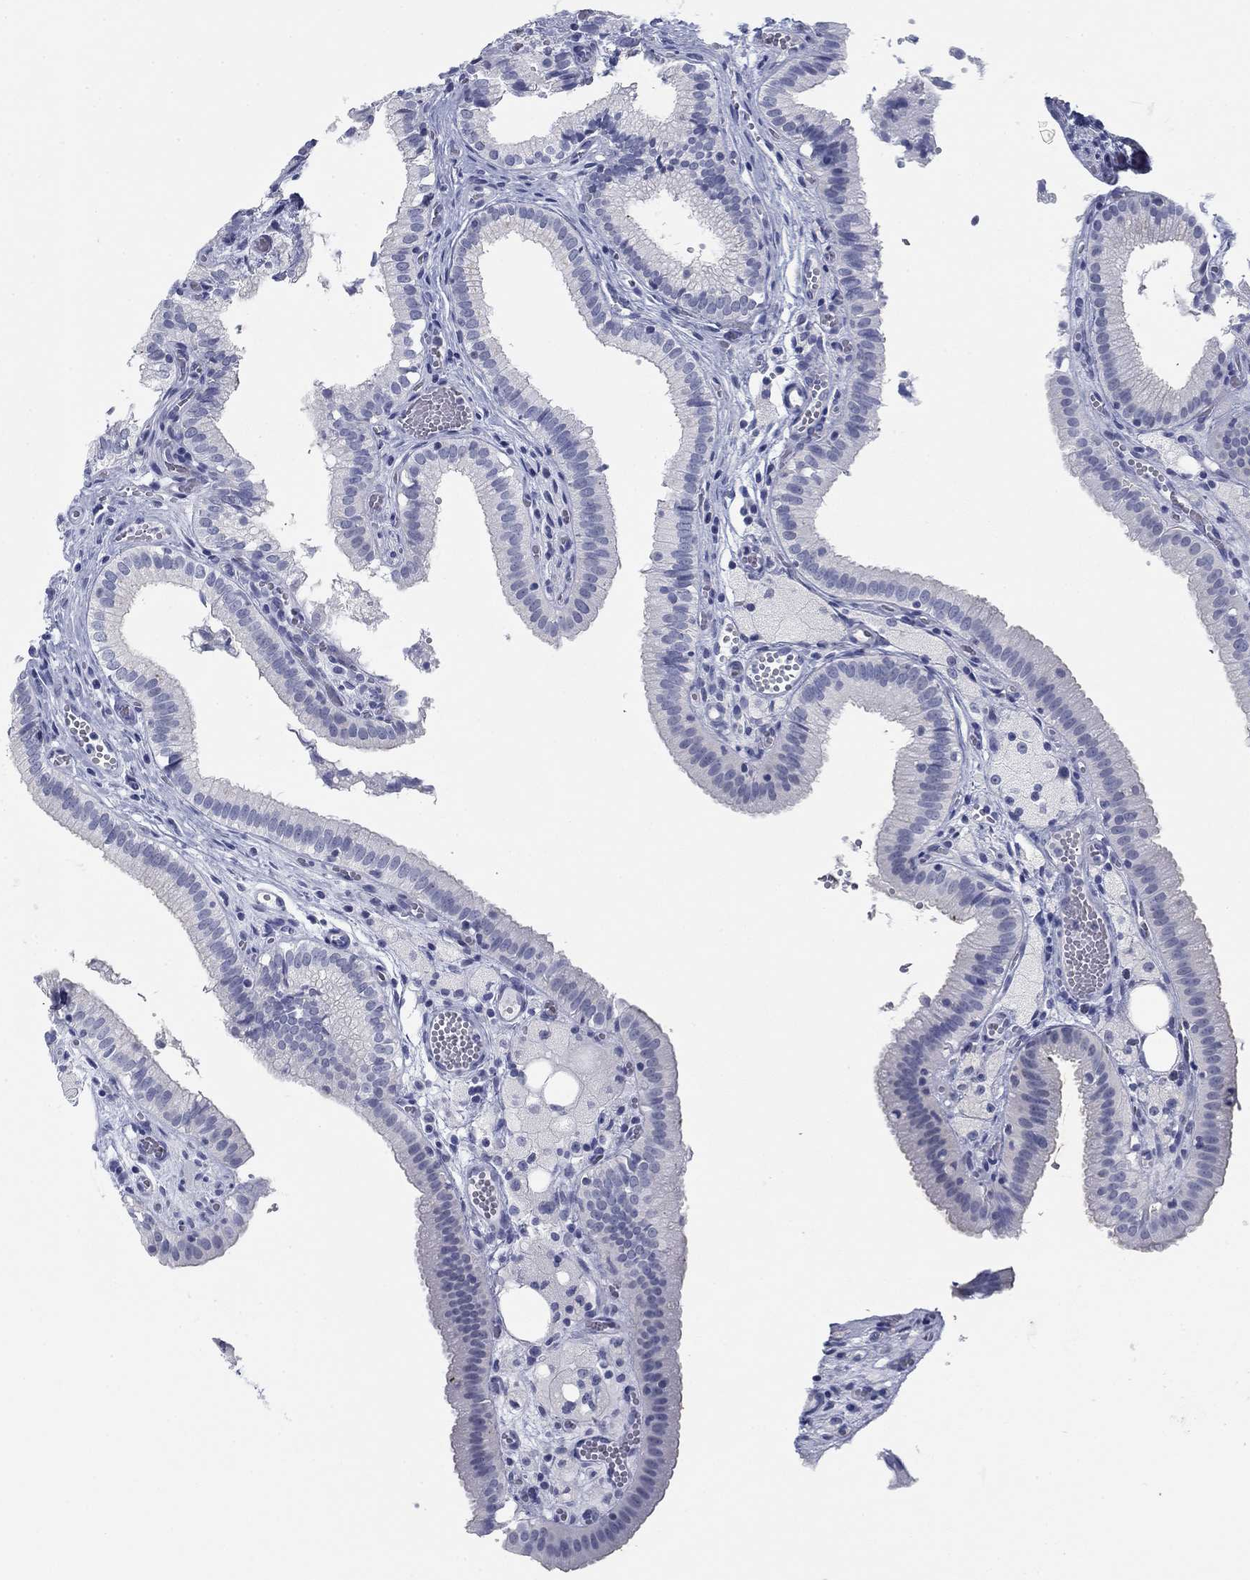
{"staining": {"intensity": "negative", "quantity": "none", "location": "none"}, "tissue": "gallbladder", "cell_type": "Glandular cells", "image_type": "normal", "snomed": [{"axis": "morphology", "description": "Normal tissue, NOS"}, {"axis": "topography", "description": "Gallbladder"}], "caption": "Immunohistochemistry (IHC) of benign human gallbladder reveals no staining in glandular cells.", "gene": "DNAL1", "patient": {"sex": "female", "age": 24}}